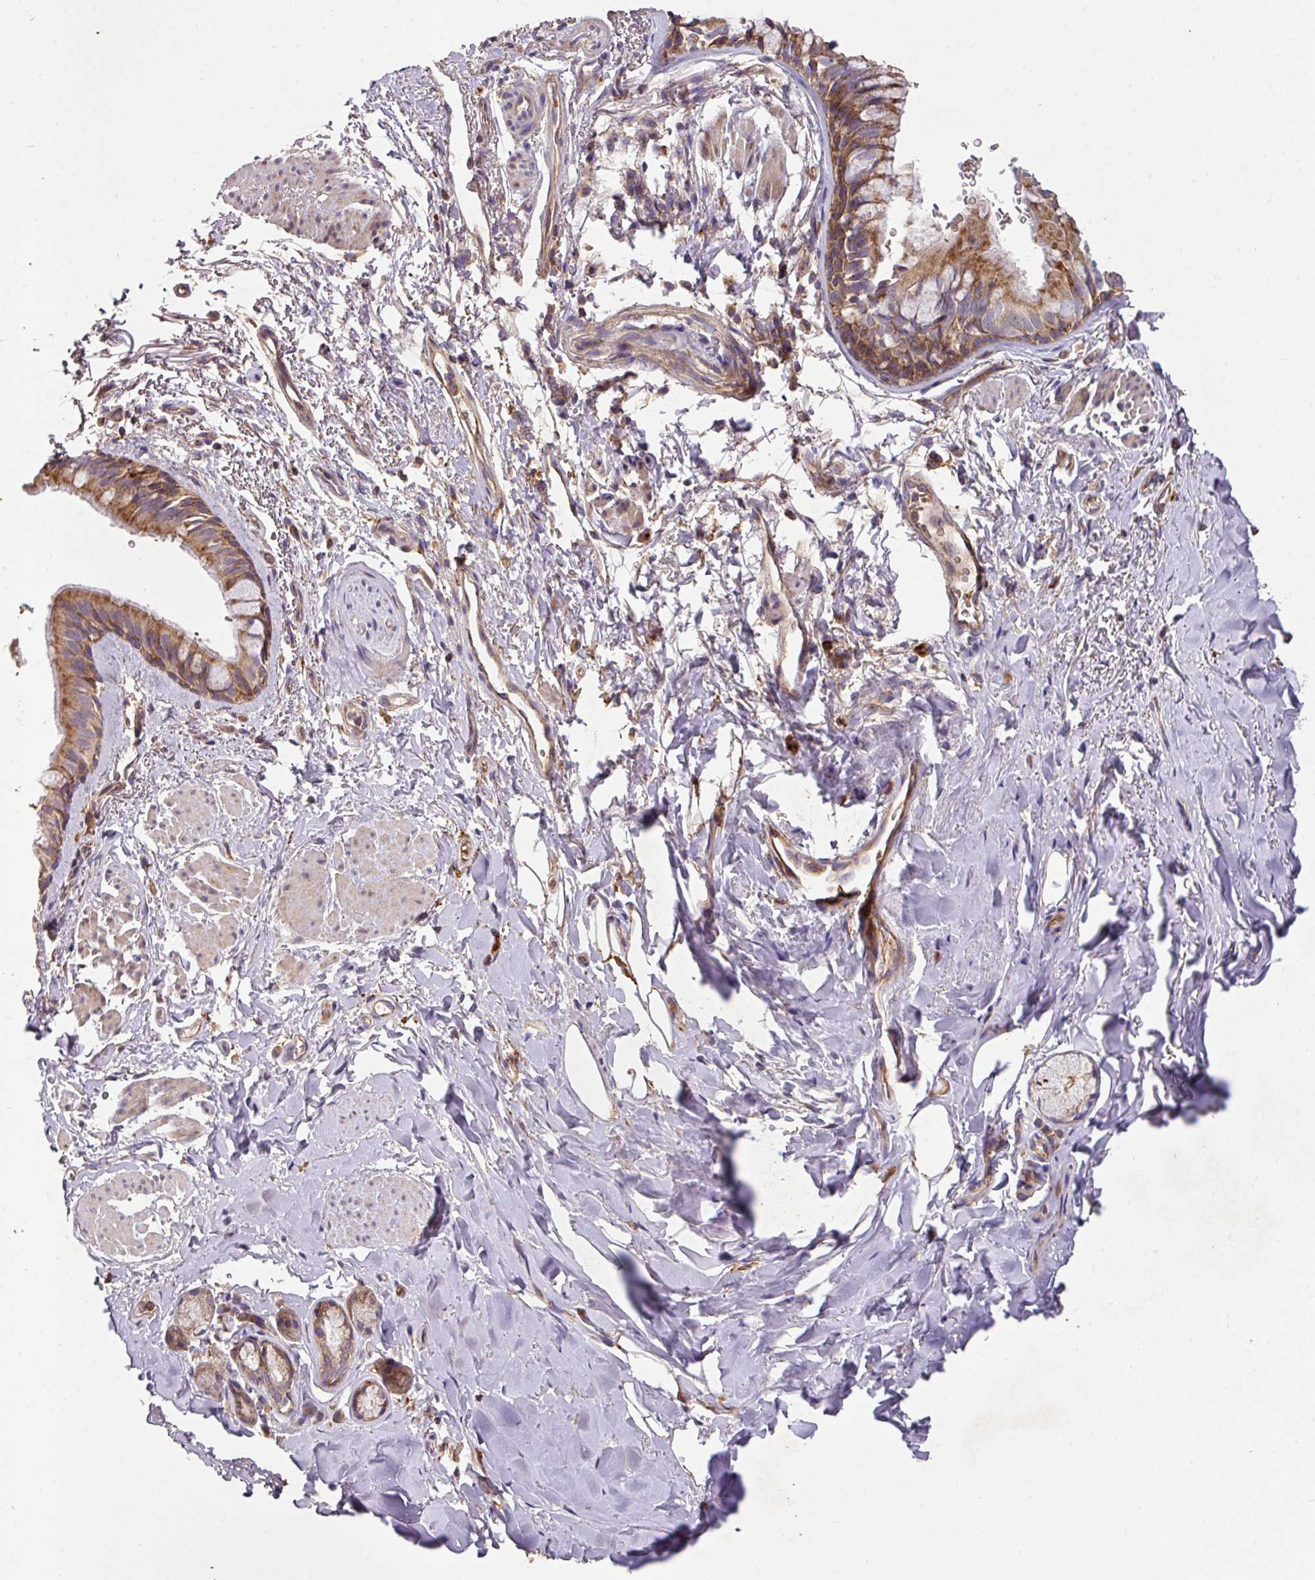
{"staining": {"intensity": "strong", "quantity": ">75%", "location": "cytoplasmic/membranous"}, "tissue": "bronchus", "cell_type": "Respiratory epithelial cells", "image_type": "normal", "snomed": [{"axis": "morphology", "description": "Normal tissue, NOS"}, {"axis": "topography", "description": "Bronchus"}], "caption": "Protein expression analysis of benign human bronchus reveals strong cytoplasmic/membranous positivity in approximately >75% of respiratory epithelial cells.", "gene": "ZNF513", "patient": {"sex": "male", "age": 67}}